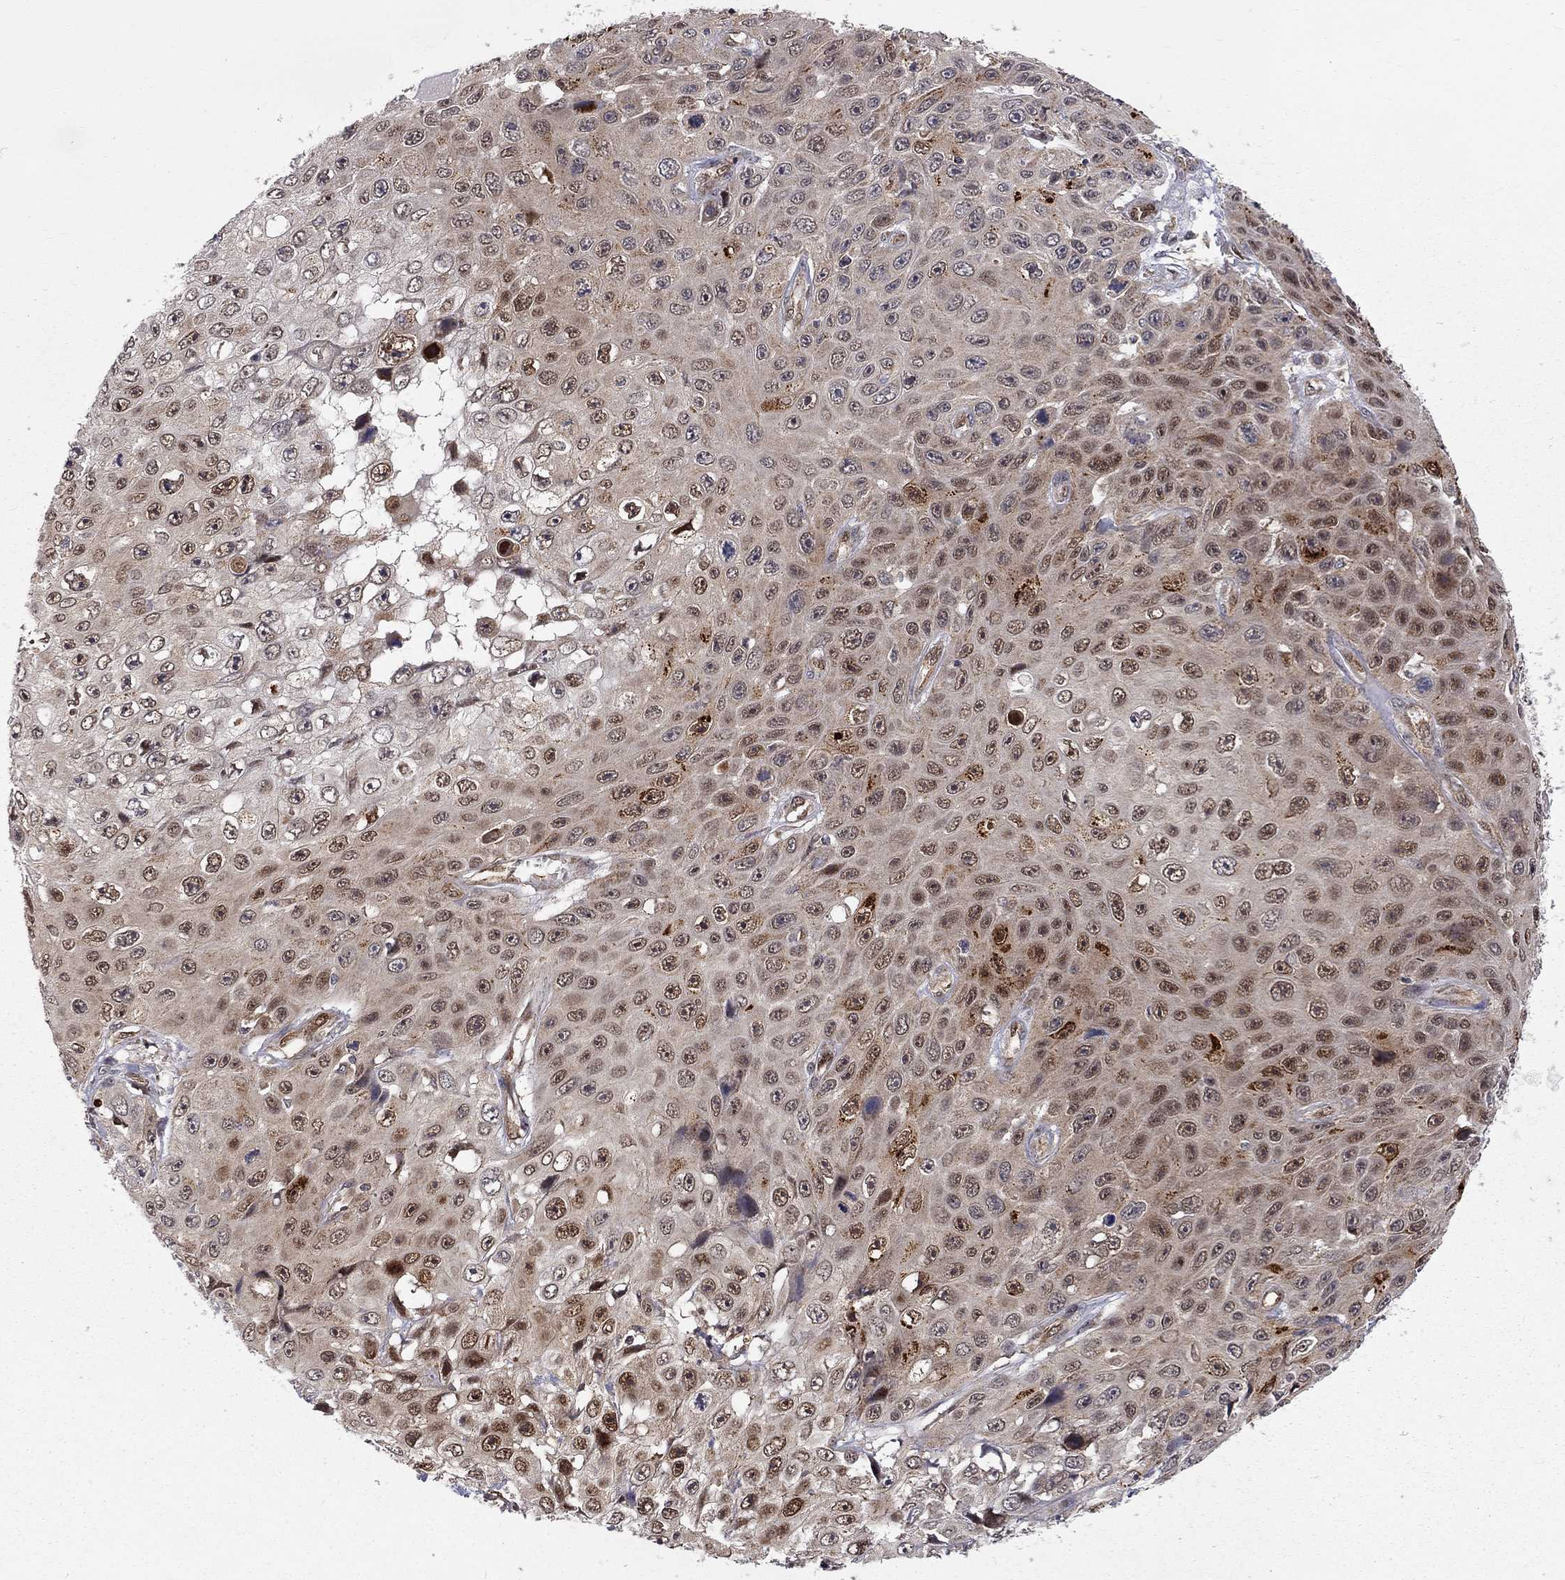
{"staining": {"intensity": "moderate", "quantity": "25%-75%", "location": "cytoplasmic/membranous,nuclear"}, "tissue": "skin cancer", "cell_type": "Tumor cells", "image_type": "cancer", "snomed": [{"axis": "morphology", "description": "Squamous cell carcinoma, NOS"}, {"axis": "topography", "description": "Skin"}], "caption": "DAB (3,3'-diaminobenzidine) immunohistochemical staining of human skin cancer (squamous cell carcinoma) exhibits moderate cytoplasmic/membranous and nuclear protein expression in approximately 25%-75% of tumor cells.", "gene": "ELOB", "patient": {"sex": "male", "age": 82}}